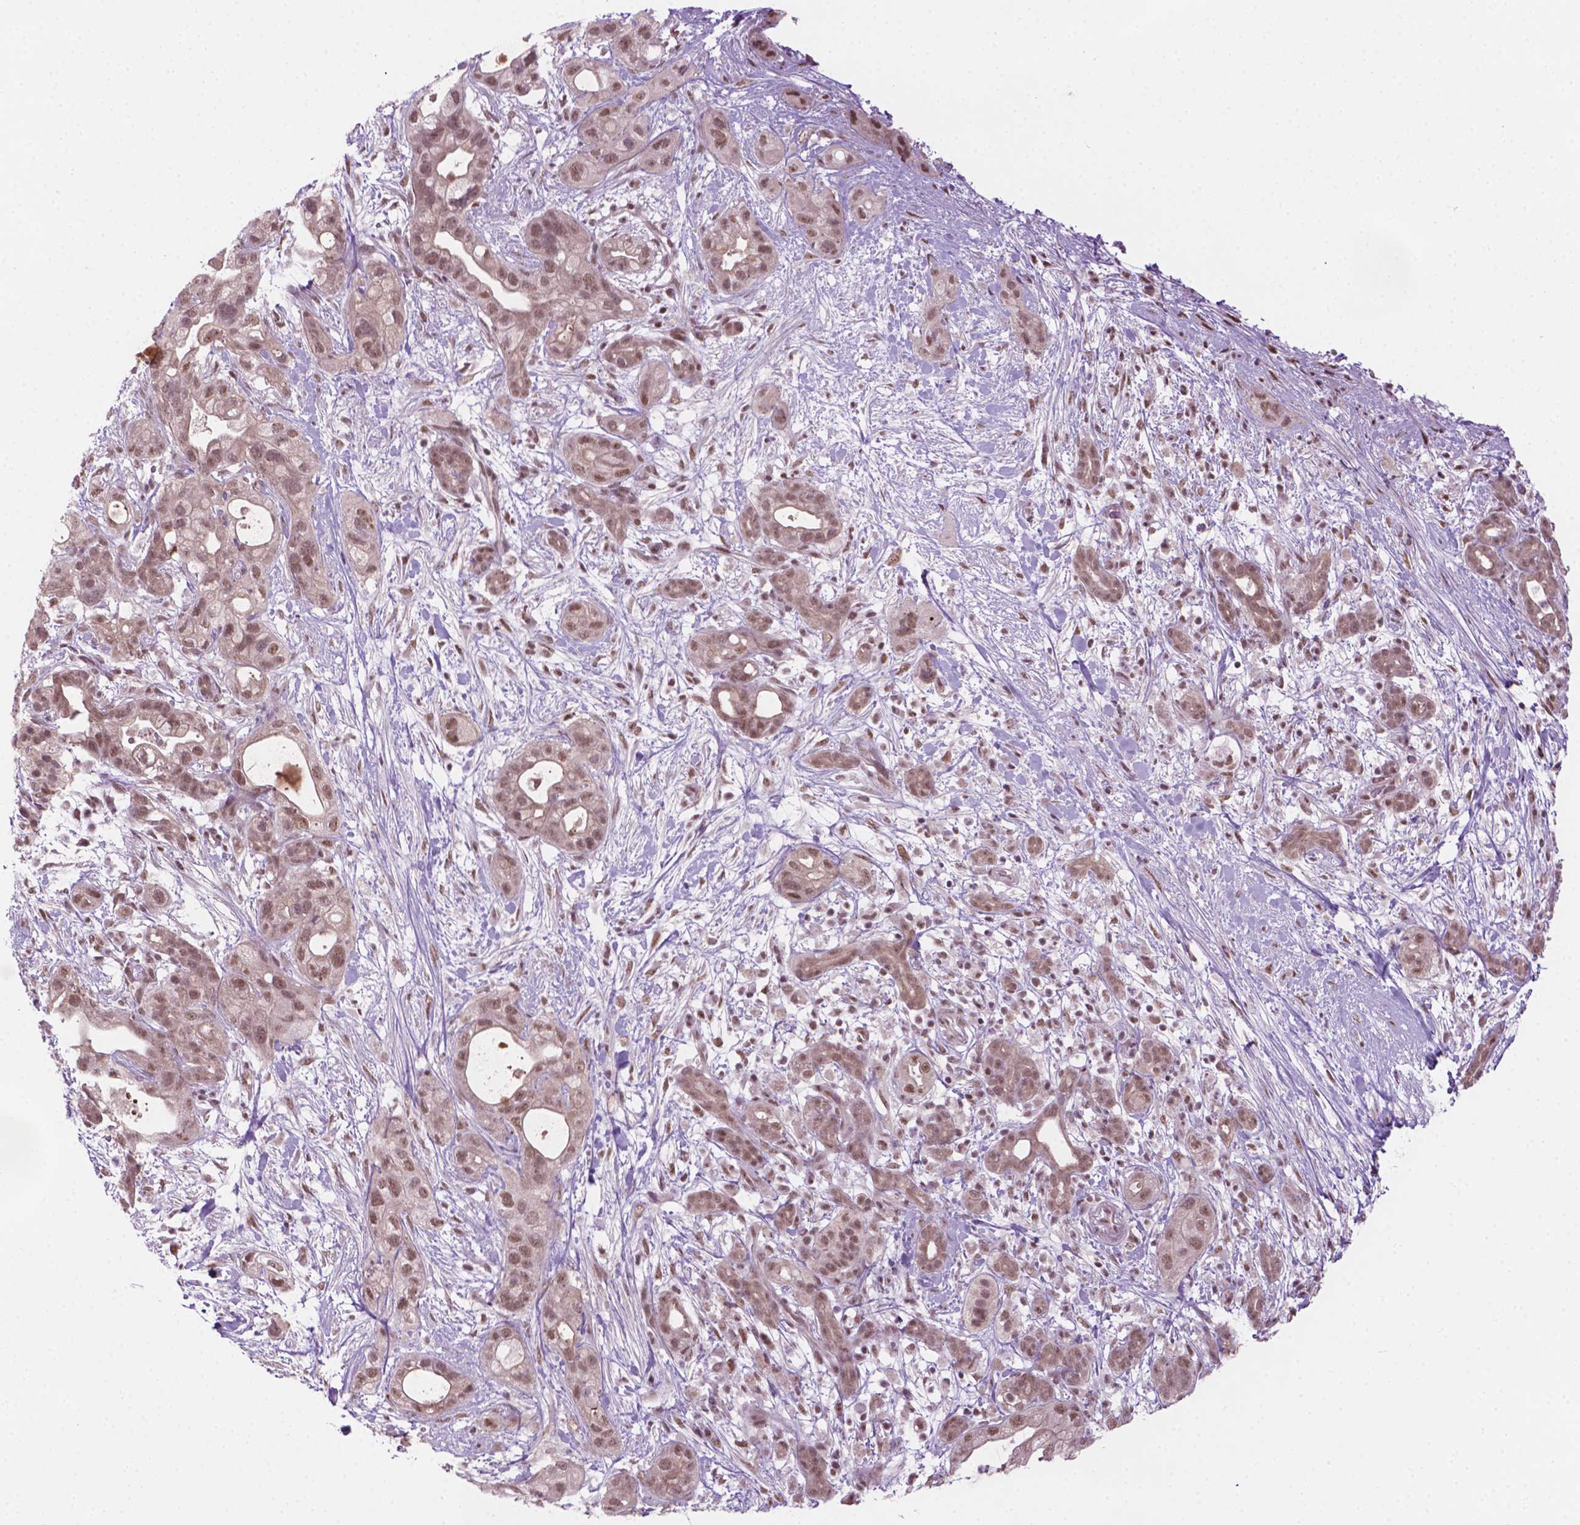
{"staining": {"intensity": "moderate", "quantity": ">75%", "location": "nuclear"}, "tissue": "pancreatic cancer", "cell_type": "Tumor cells", "image_type": "cancer", "snomed": [{"axis": "morphology", "description": "Adenocarcinoma, NOS"}, {"axis": "topography", "description": "Pancreas"}], "caption": "Brown immunohistochemical staining in human pancreatic cancer exhibits moderate nuclear expression in about >75% of tumor cells. (DAB (3,3'-diaminobenzidine) IHC with brightfield microscopy, high magnification).", "gene": "PHAX", "patient": {"sex": "male", "age": 44}}